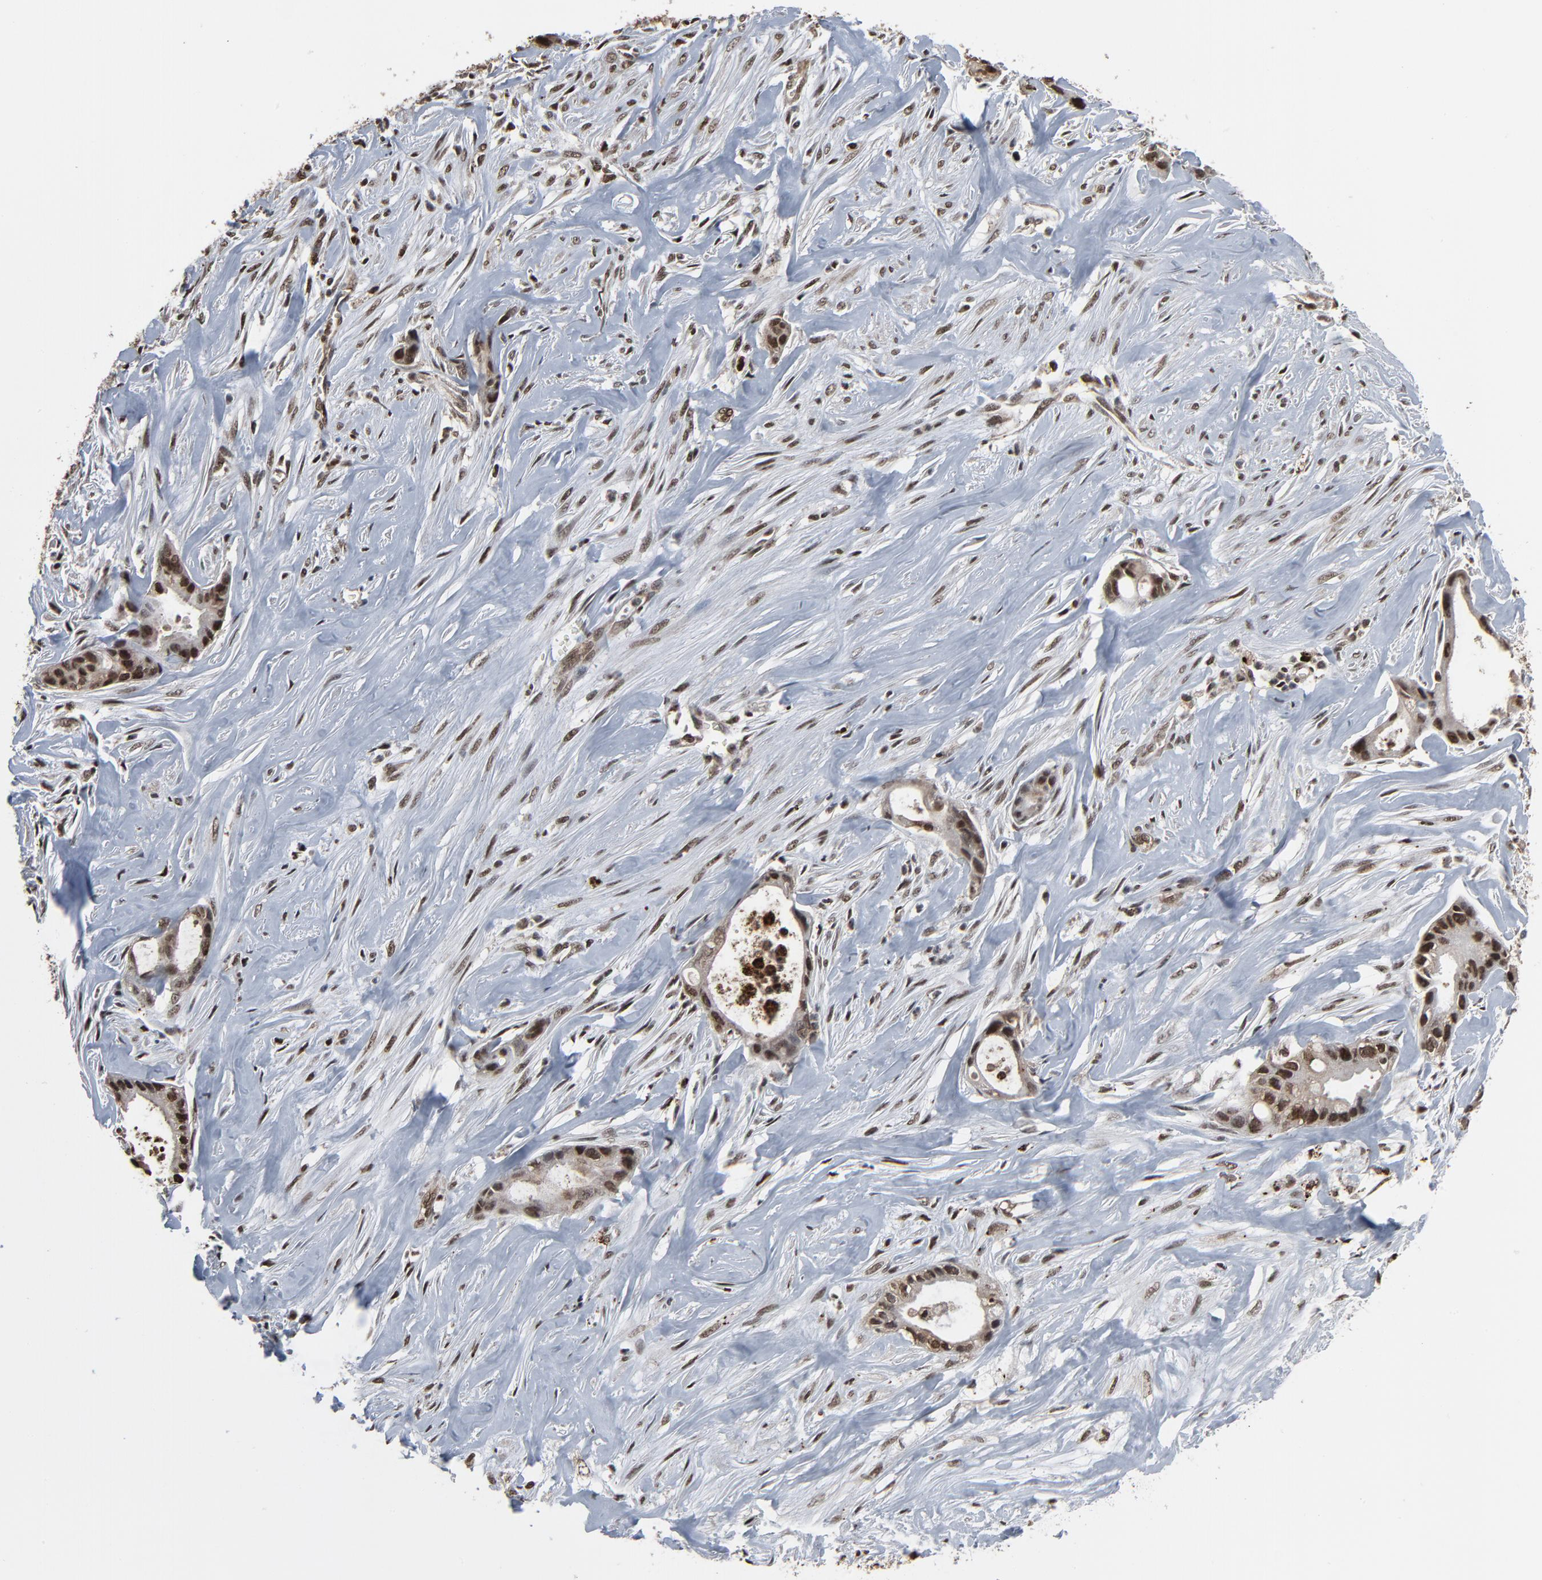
{"staining": {"intensity": "strong", "quantity": ">75%", "location": "cytoplasmic/membranous,nuclear"}, "tissue": "liver cancer", "cell_type": "Tumor cells", "image_type": "cancer", "snomed": [{"axis": "morphology", "description": "Cholangiocarcinoma"}, {"axis": "topography", "description": "Liver"}], "caption": "Immunohistochemical staining of human liver cancer (cholangiocarcinoma) shows high levels of strong cytoplasmic/membranous and nuclear staining in approximately >75% of tumor cells.", "gene": "MEIS2", "patient": {"sex": "female", "age": 55}}